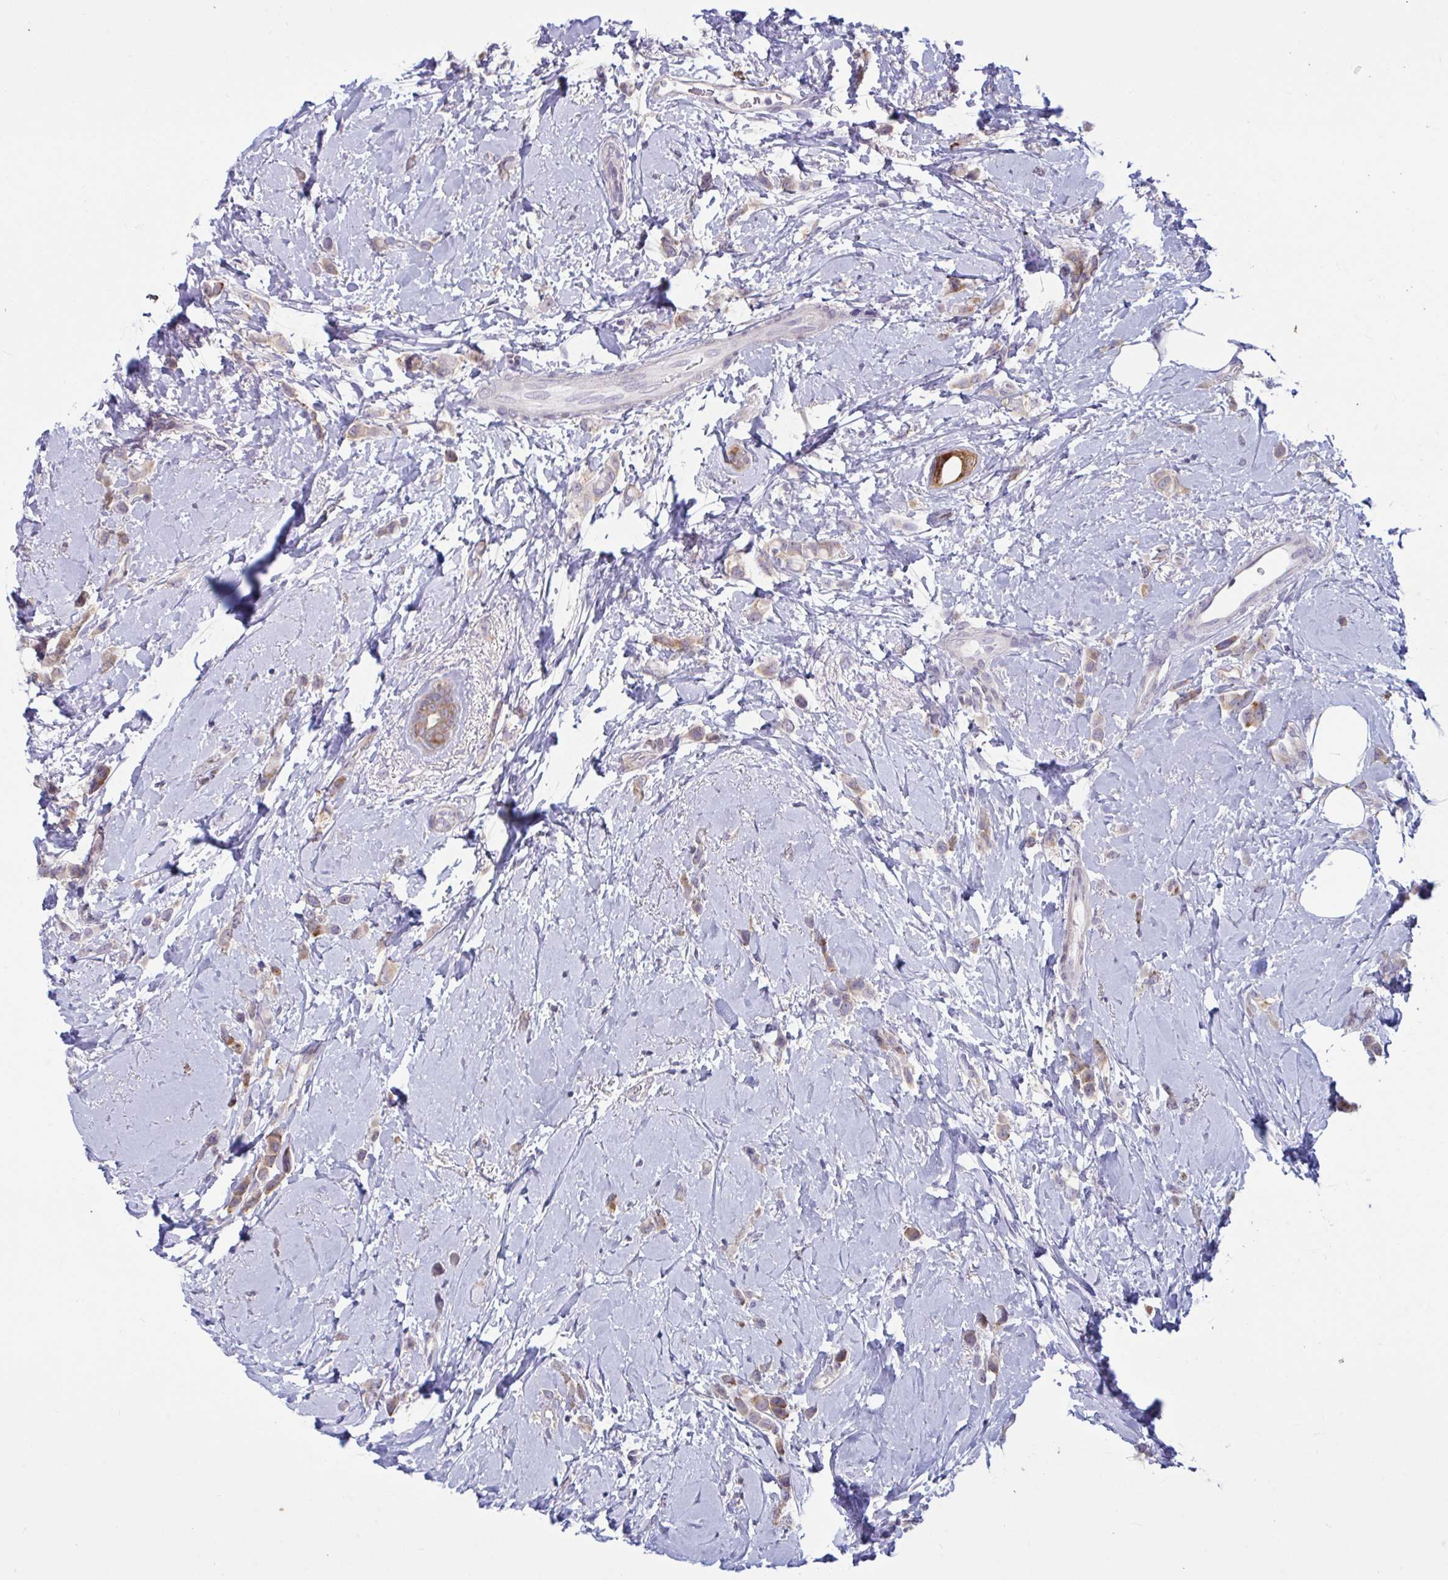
{"staining": {"intensity": "weak", "quantity": "25%-75%", "location": "cytoplasmic/membranous"}, "tissue": "breast cancer", "cell_type": "Tumor cells", "image_type": "cancer", "snomed": [{"axis": "morphology", "description": "Lobular carcinoma"}, {"axis": "topography", "description": "Breast"}], "caption": "This is an image of immunohistochemistry (IHC) staining of breast cancer, which shows weak positivity in the cytoplasmic/membranous of tumor cells.", "gene": "TBC1D4", "patient": {"sex": "female", "age": 66}}